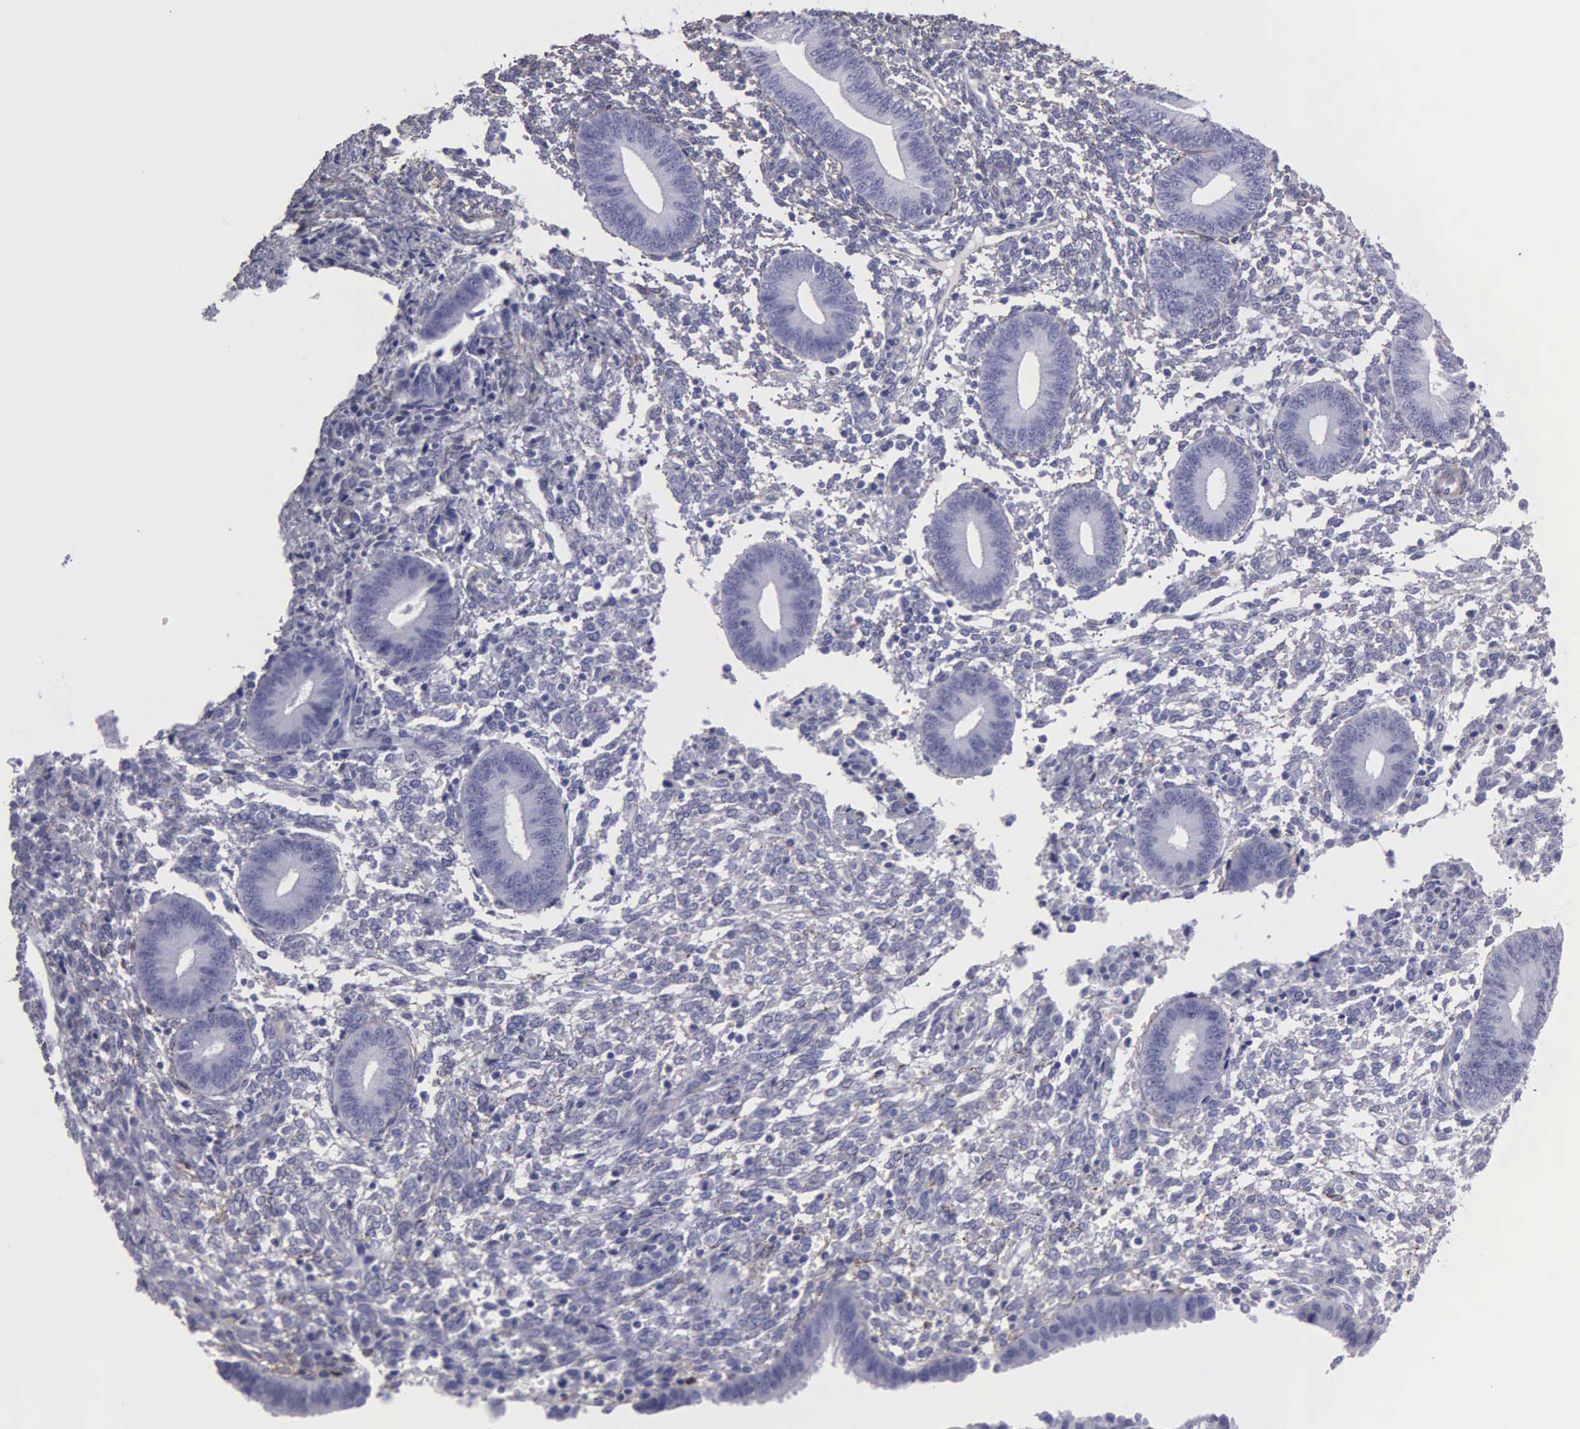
{"staining": {"intensity": "negative", "quantity": "none", "location": "none"}, "tissue": "endometrium", "cell_type": "Cells in endometrial stroma", "image_type": "normal", "snomed": [{"axis": "morphology", "description": "Normal tissue, NOS"}, {"axis": "topography", "description": "Endometrium"}], "caption": "Image shows no significant protein staining in cells in endometrial stroma of unremarkable endometrium.", "gene": "FBLN5", "patient": {"sex": "female", "age": 35}}